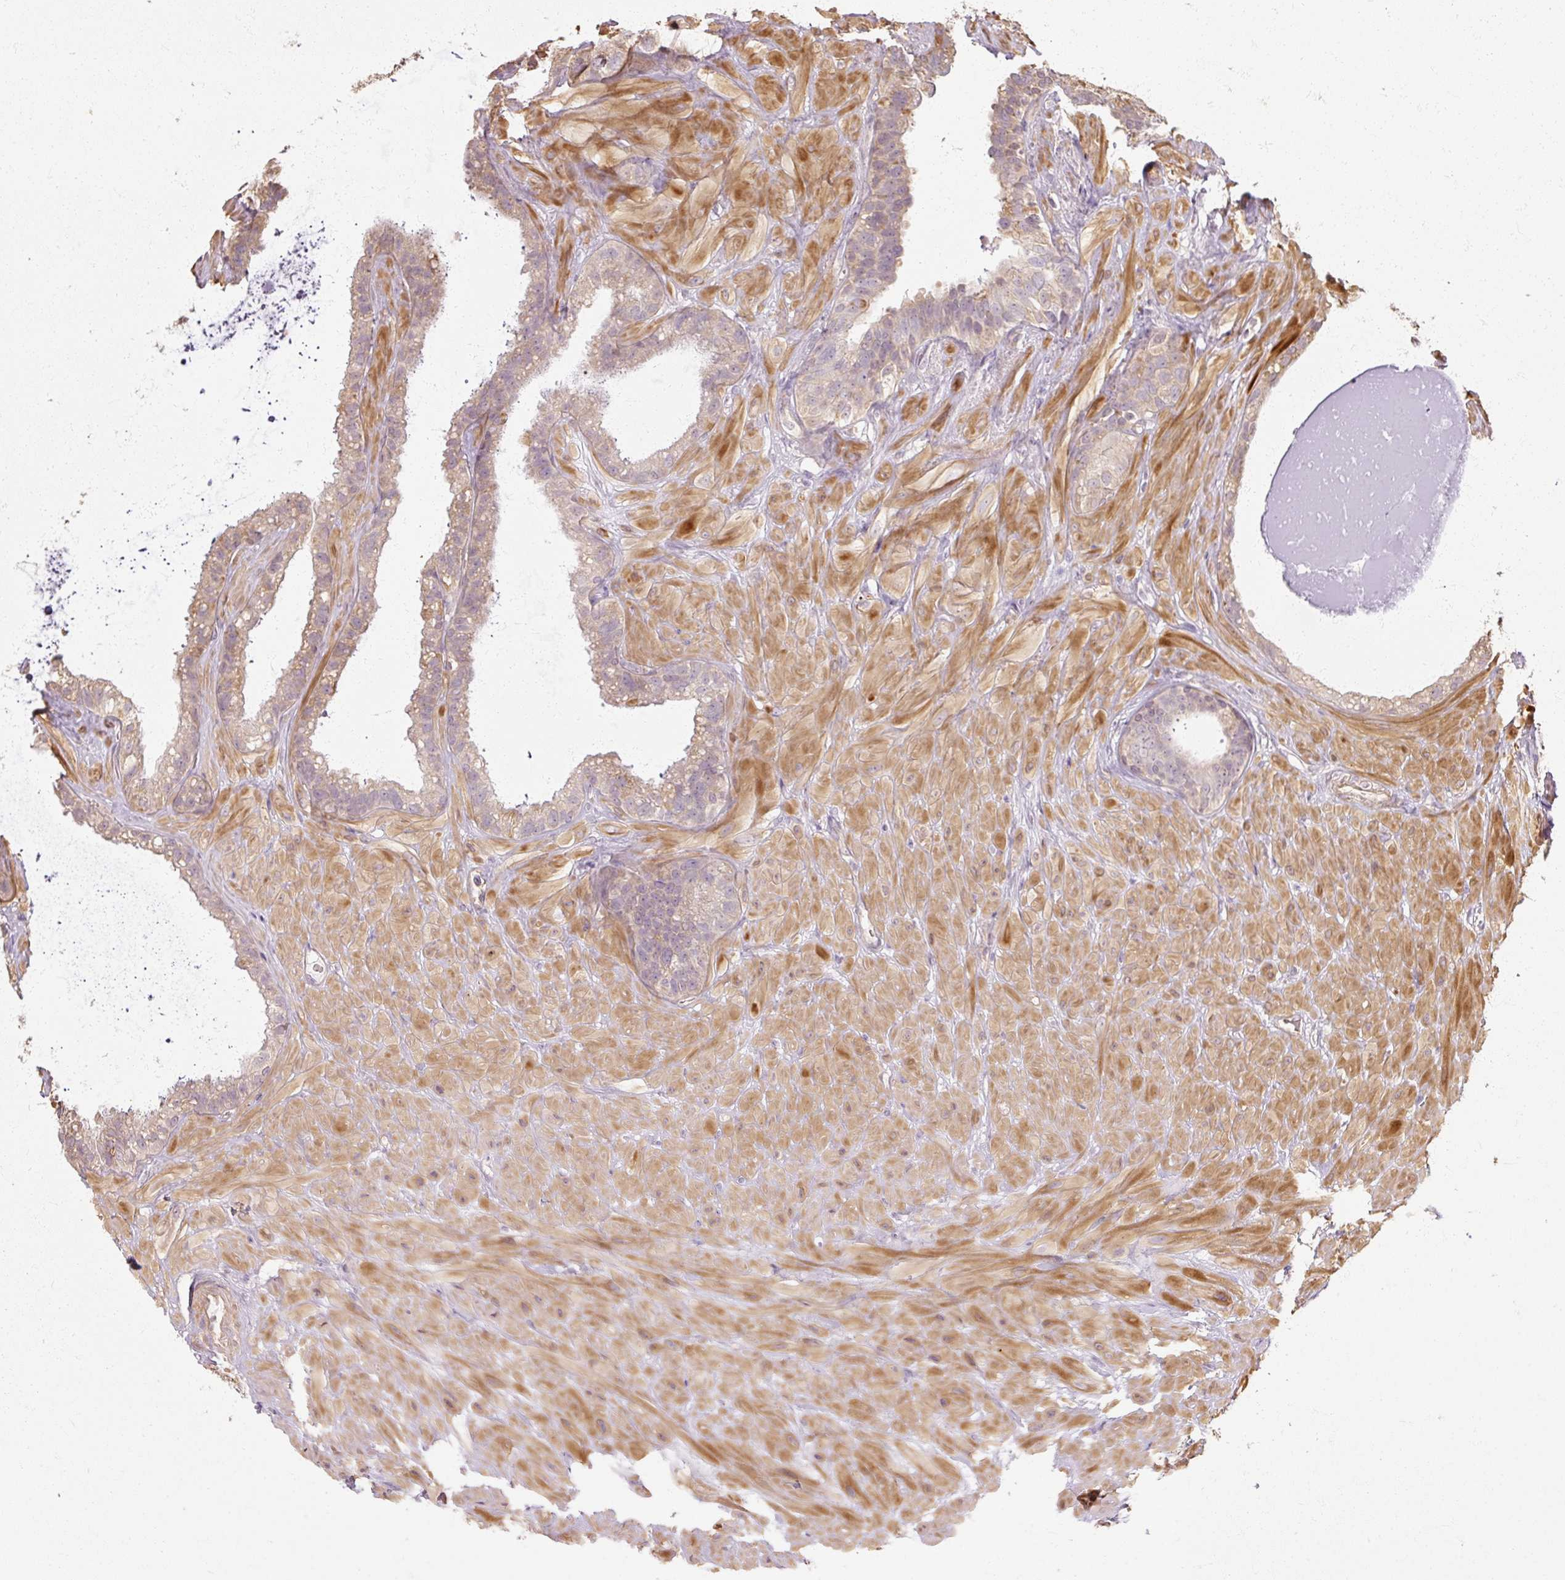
{"staining": {"intensity": "weak", "quantity": "25%-75%", "location": "cytoplasmic/membranous"}, "tissue": "seminal vesicle", "cell_type": "Glandular cells", "image_type": "normal", "snomed": [{"axis": "morphology", "description": "Normal tissue, NOS"}, {"axis": "topography", "description": "Seminal veicle"}, {"axis": "topography", "description": "Peripheral nerve tissue"}], "caption": "Benign seminal vesicle reveals weak cytoplasmic/membranous positivity in about 25%-75% of glandular cells.", "gene": "RB1CC1", "patient": {"sex": "male", "age": 76}}